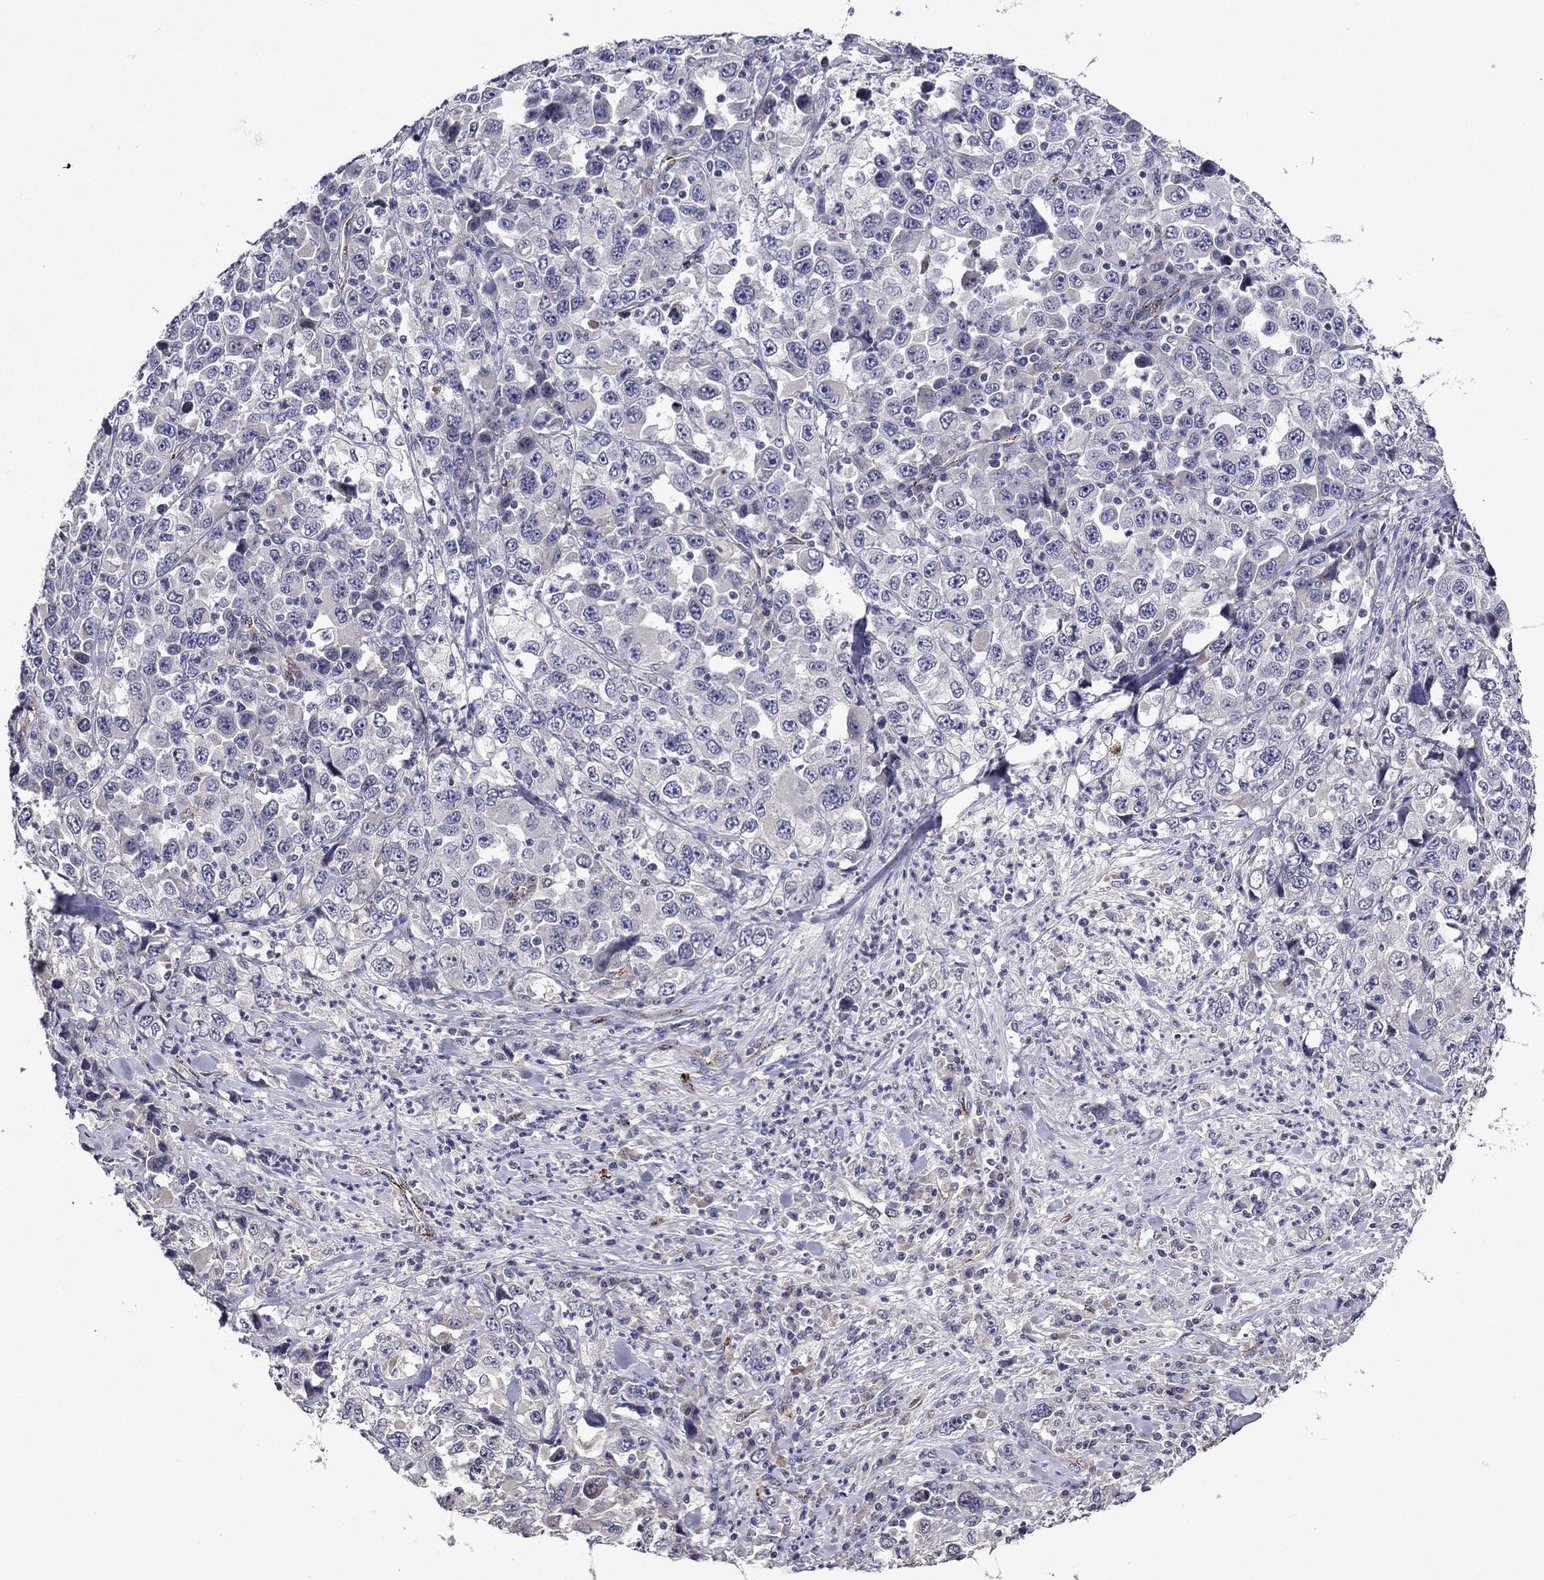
{"staining": {"intensity": "negative", "quantity": "none", "location": "none"}, "tissue": "stomach cancer", "cell_type": "Tumor cells", "image_type": "cancer", "snomed": [{"axis": "morphology", "description": "Normal tissue, NOS"}, {"axis": "morphology", "description": "Adenocarcinoma, NOS"}, {"axis": "topography", "description": "Stomach, upper"}, {"axis": "topography", "description": "Stomach"}], "caption": "This histopathology image is of stomach cancer stained with immunohistochemistry (IHC) to label a protein in brown with the nuclei are counter-stained blue. There is no positivity in tumor cells.", "gene": "SLITRK1", "patient": {"sex": "male", "age": 59}}